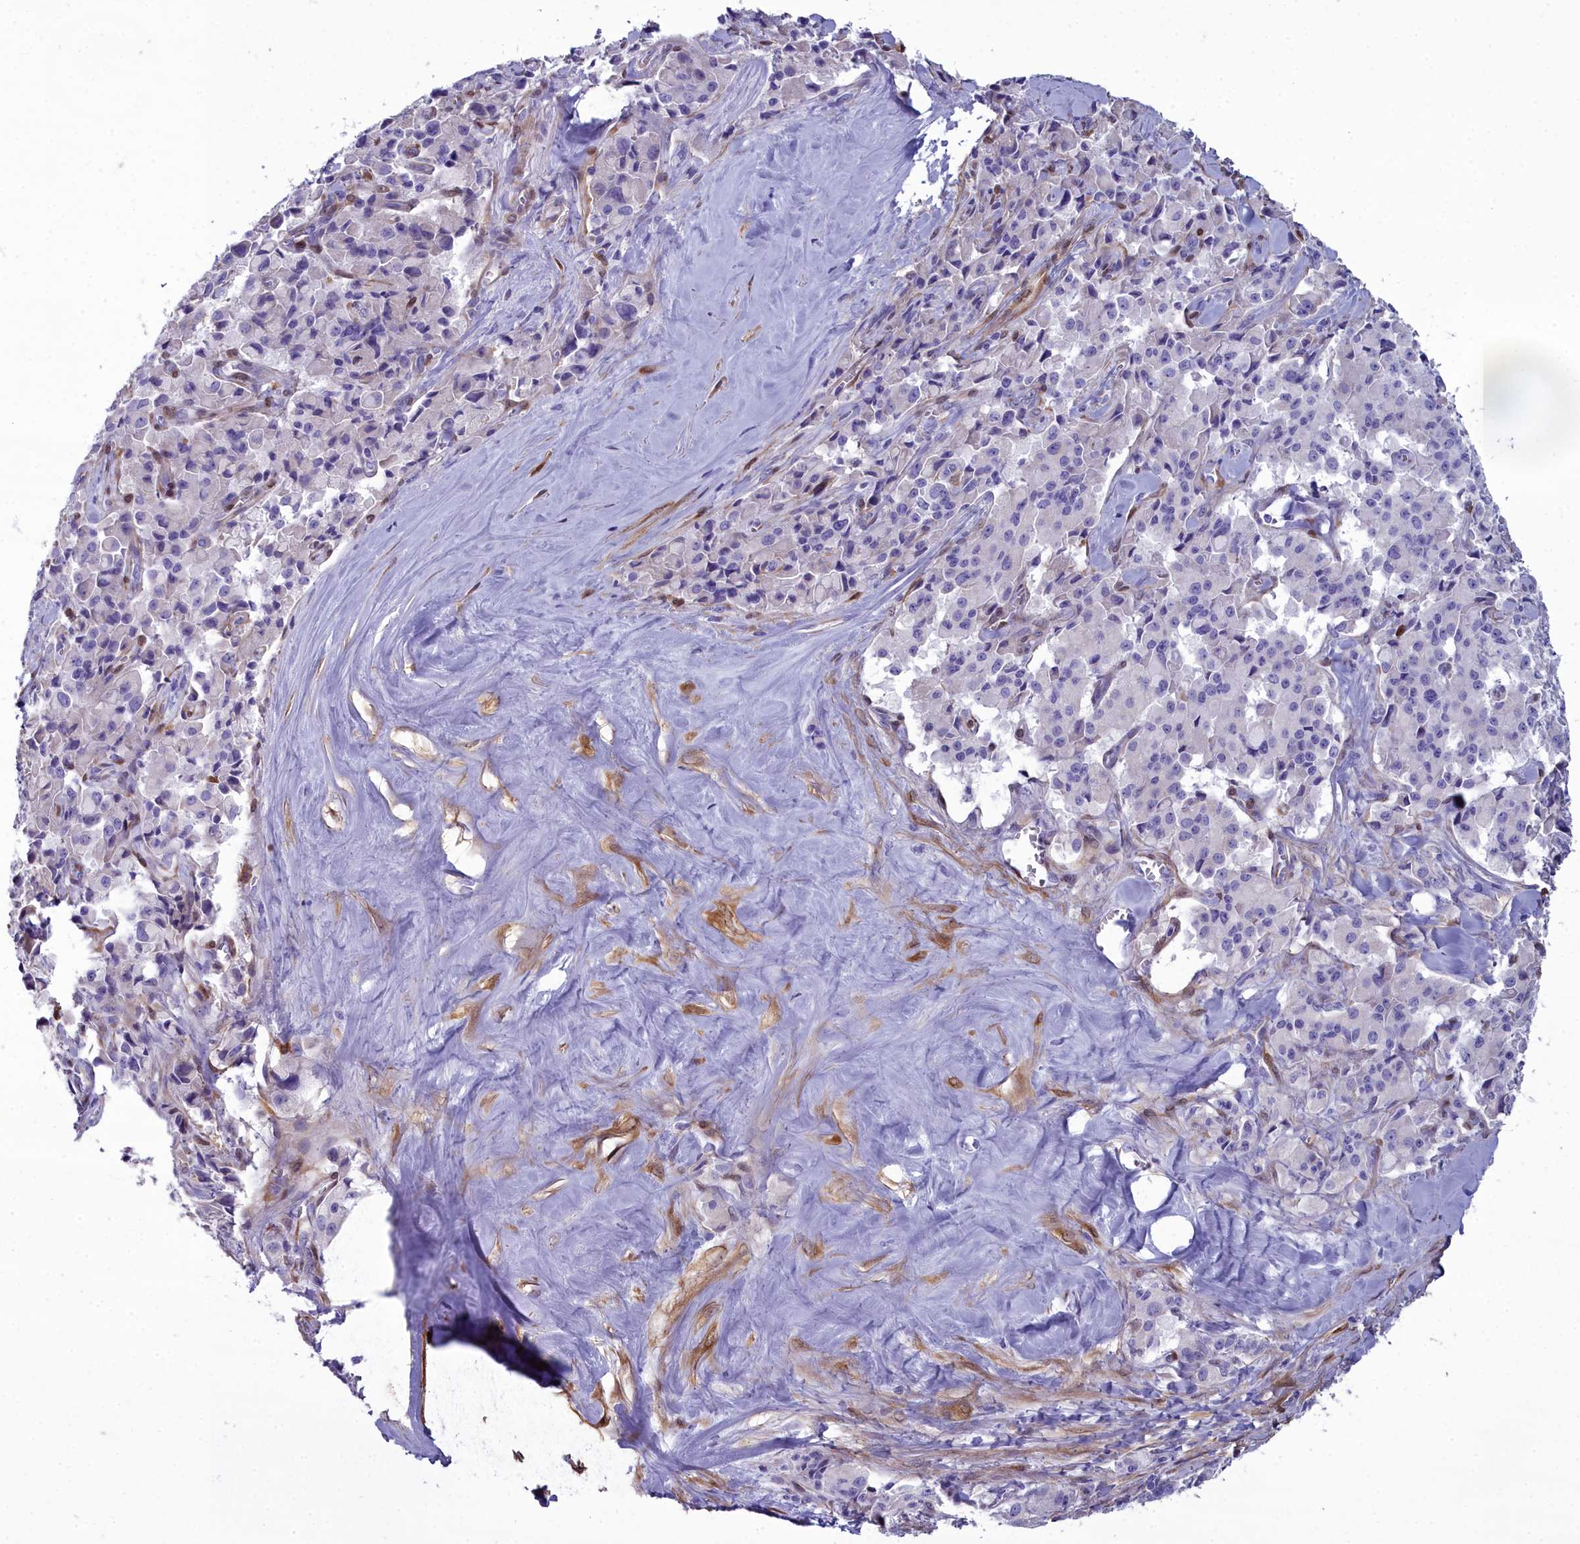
{"staining": {"intensity": "negative", "quantity": "none", "location": "none"}, "tissue": "pancreatic cancer", "cell_type": "Tumor cells", "image_type": "cancer", "snomed": [{"axis": "morphology", "description": "Adenocarcinoma, NOS"}, {"axis": "topography", "description": "Pancreas"}], "caption": "A micrograph of adenocarcinoma (pancreatic) stained for a protein exhibits no brown staining in tumor cells.", "gene": "PPP1R14A", "patient": {"sex": "male", "age": 65}}